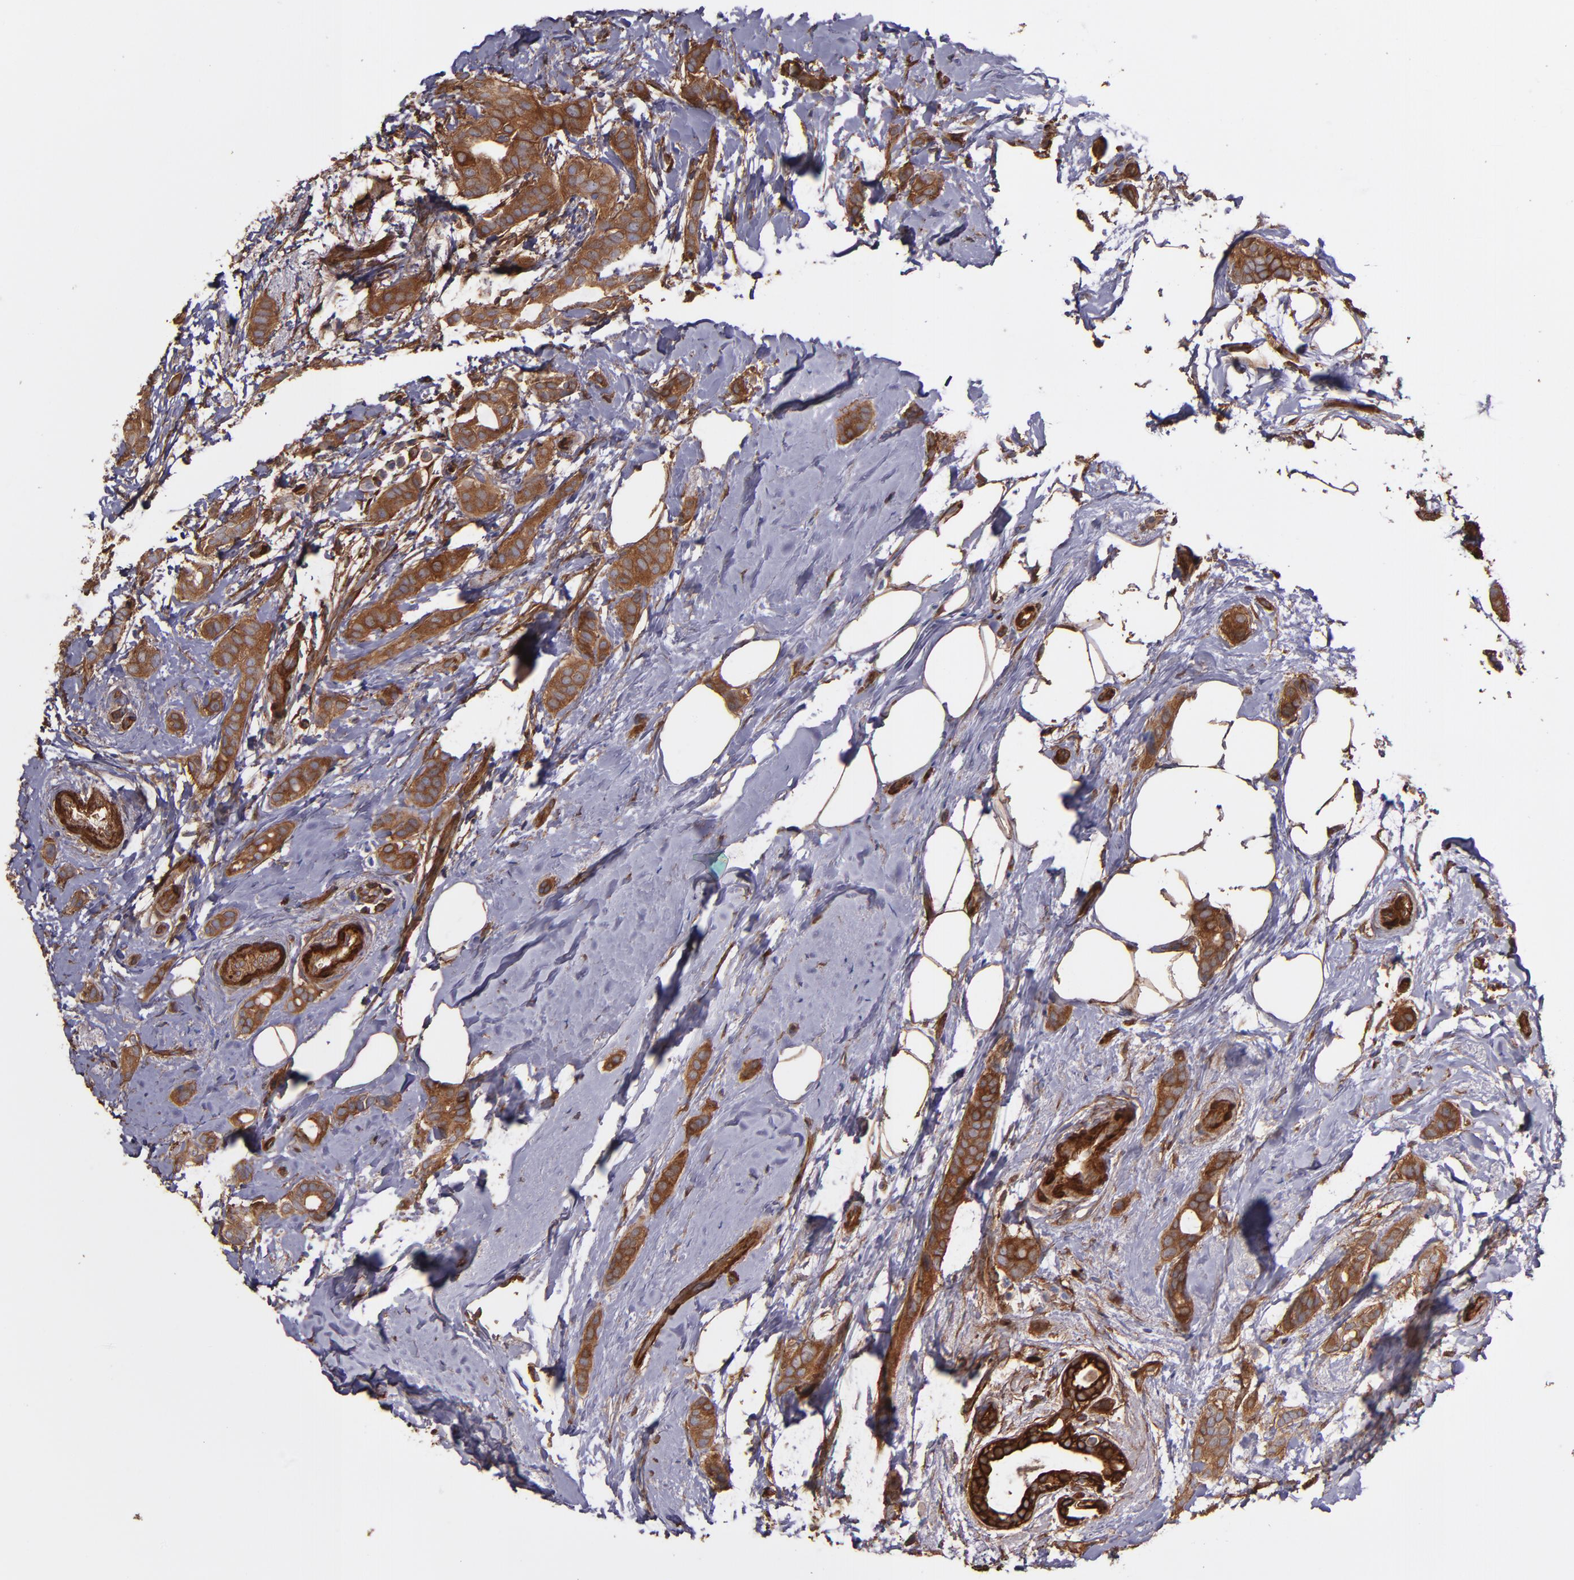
{"staining": {"intensity": "moderate", "quantity": ">75%", "location": "cytoplasmic/membranous"}, "tissue": "breast cancer", "cell_type": "Tumor cells", "image_type": "cancer", "snomed": [{"axis": "morphology", "description": "Duct carcinoma"}, {"axis": "topography", "description": "Breast"}], "caption": "DAB (3,3'-diaminobenzidine) immunohistochemical staining of breast intraductal carcinoma shows moderate cytoplasmic/membranous protein expression in approximately >75% of tumor cells. The protein of interest is stained brown, and the nuclei are stained in blue (DAB IHC with brightfield microscopy, high magnification).", "gene": "VCL", "patient": {"sex": "female", "age": 54}}